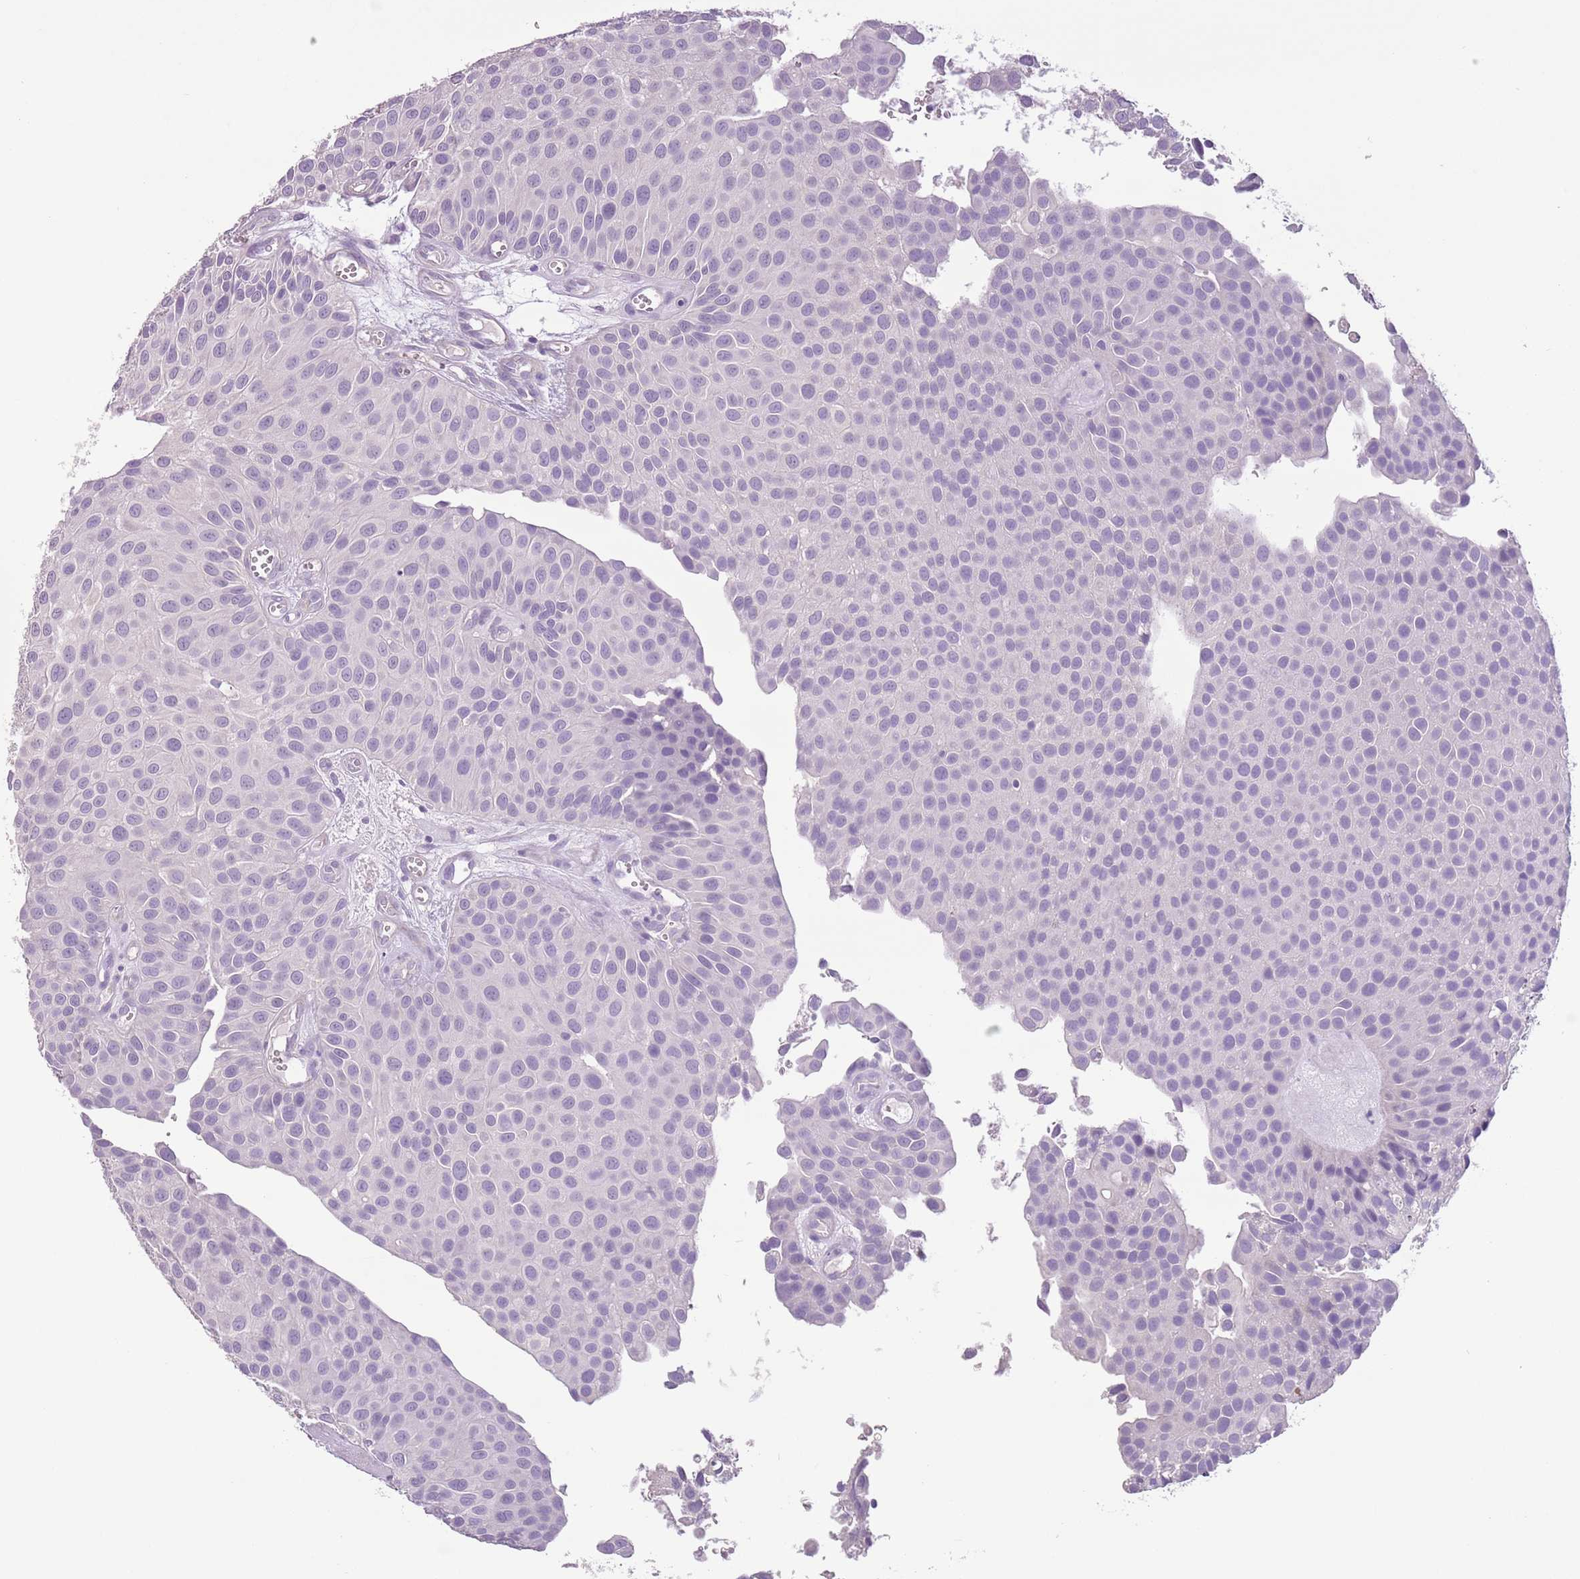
{"staining": {"intensity": "negative", "quantity": "none", "location": "none"}, "tissue": "urothelial cancer", "cell_type": "Tumor cells", "image_type": "cancer", "snomed": [{"axis": "morphology", "description": "Urothelial carcinoma, Low grade"}, {"axis": "topography", "description": "Urinary bladder"}], "caption": "Protein analysis of urothelial carcinoma (low-grade) exhibits no significant positivity in tumor cells.", "gene": "CELF6", "patient": {"sex": "male", "age": 88}}